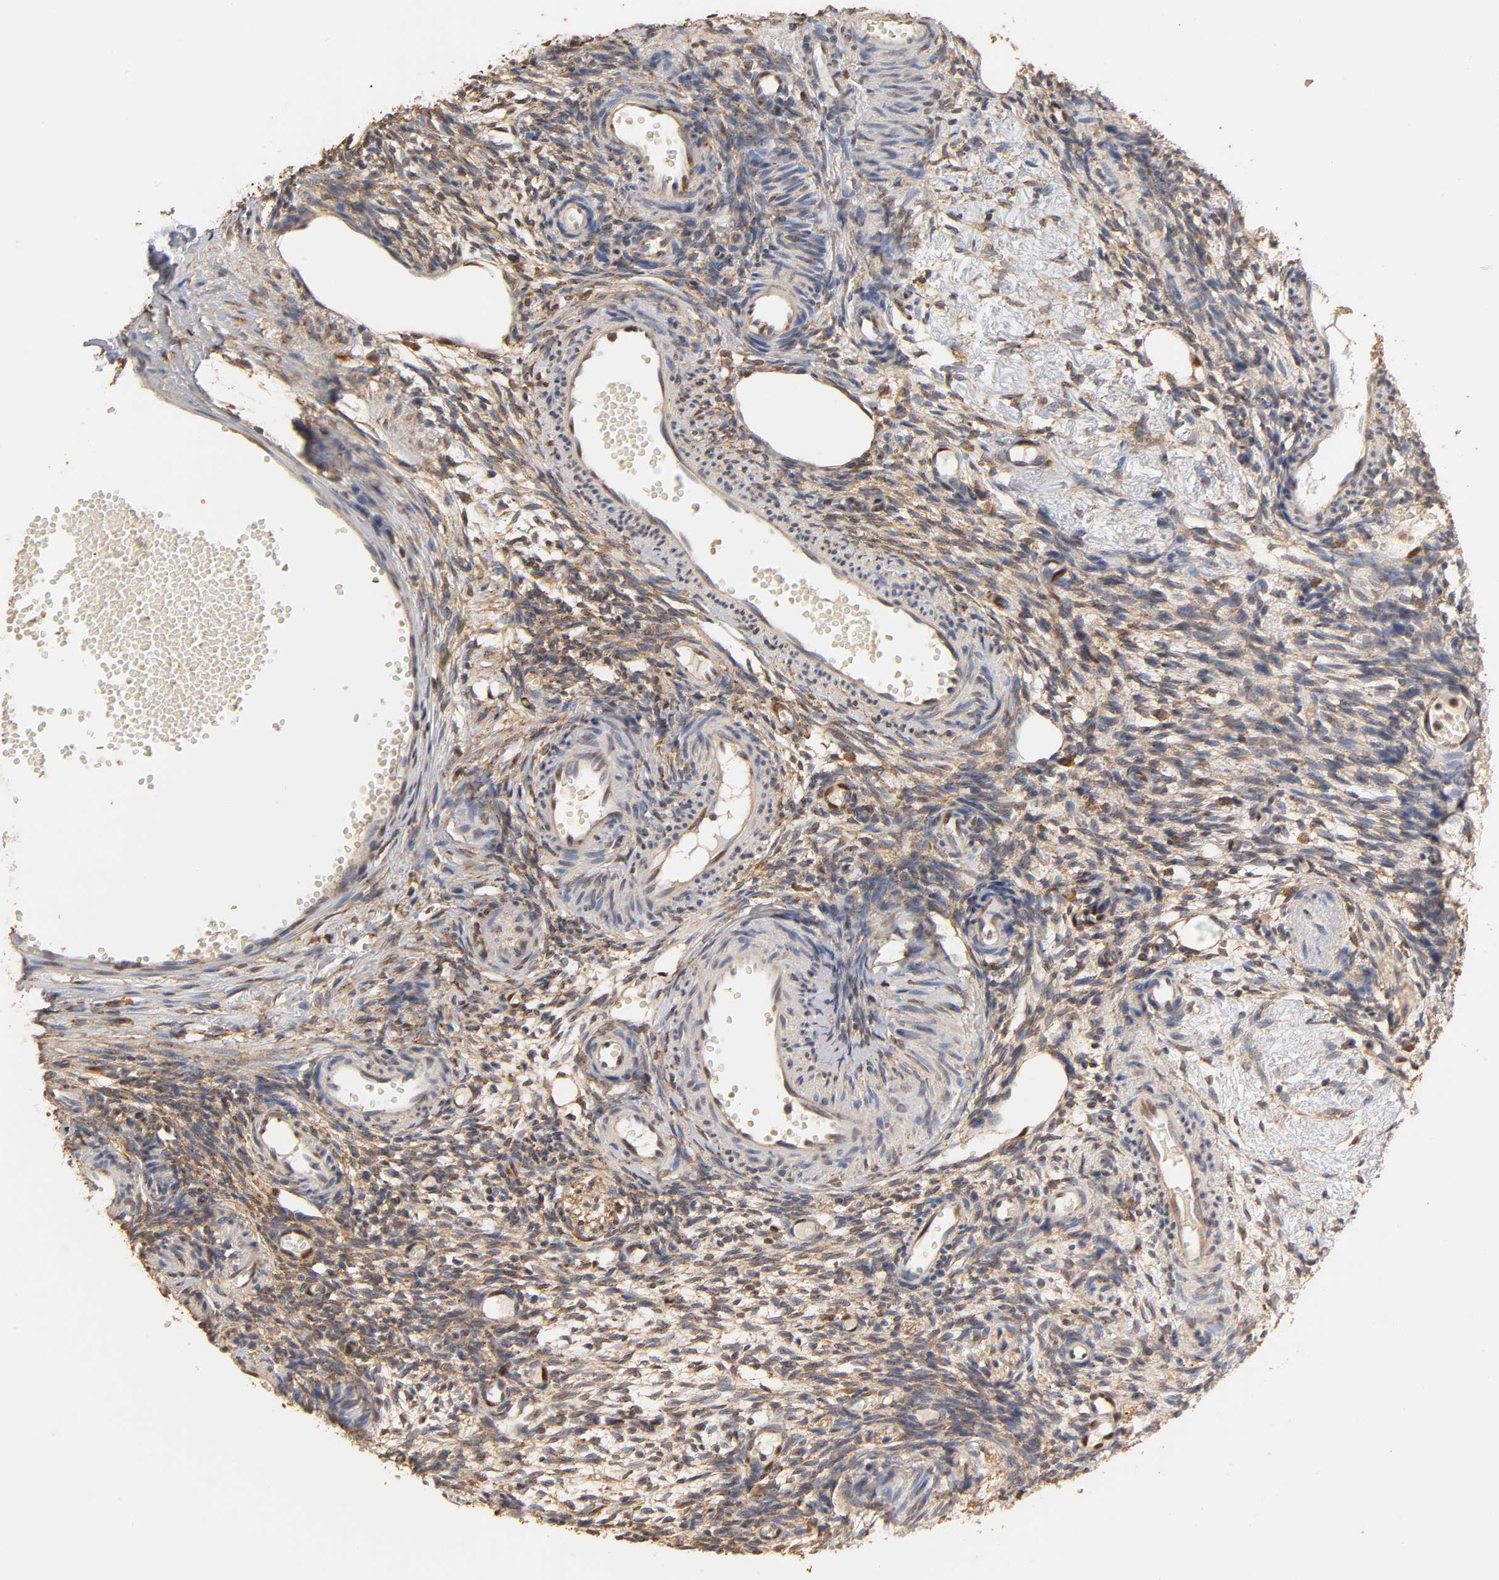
{"staining": {"intensity": "weak", "quantity": "<25%", "location": "cytoplasmic/membranous"}, "tissue": "ovary", "cell_type": "Follicle cells", "image_type": "normal", "snomed": [{"axis": "morphology", "description": "Normal tissue, NOS"}, {"axis": "topography", "description": "Ovary"}], "caption": "High magnification brightfield microscopy of unremarkable ovary stained with DAB (brown) and counterstained with hematoxylin (blue): follicle cells show no significant expression.", "gene": "PKN1", "patient": {"sex": "female", "age": 35}}